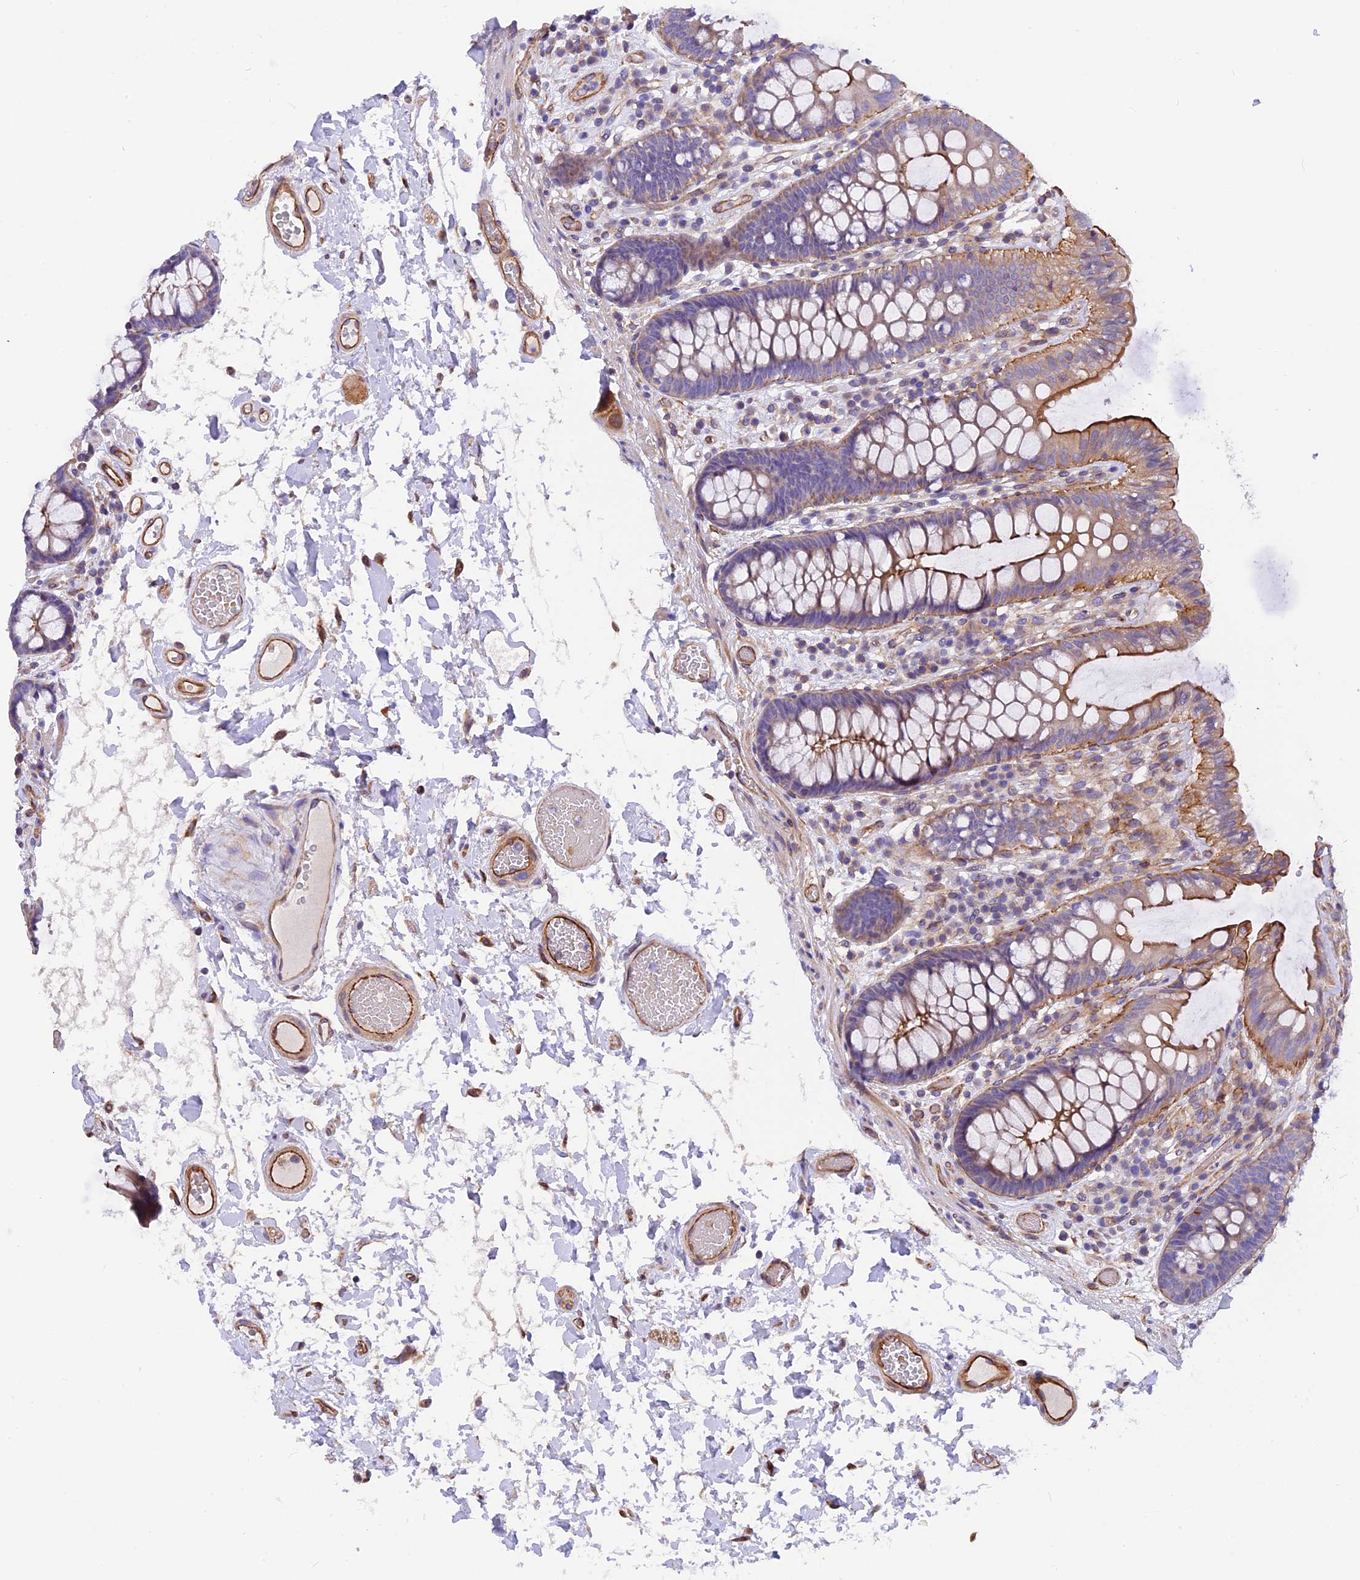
{"staining": {"intensity": "strong", "quantity": ">75%", "location": "cytoplasmic/membranous"}, "tissue": "colon", "cell_type": "Endothelial cells", "image_type": "normal", "snomed": [{"axis": "morphology", "description": "Normal tissue, NOS"}, {"axis": "topography", "description": "Colon"}], "caption": "An immunohistochemistry photomicrograph of unremarkable tissue is shown. Protein staining in brown highlights strong cytoplasmic/membranous positivity in colon within endothelial cells.", "gene": "MED20", "patient": {"sex": "male", "age": 84}}